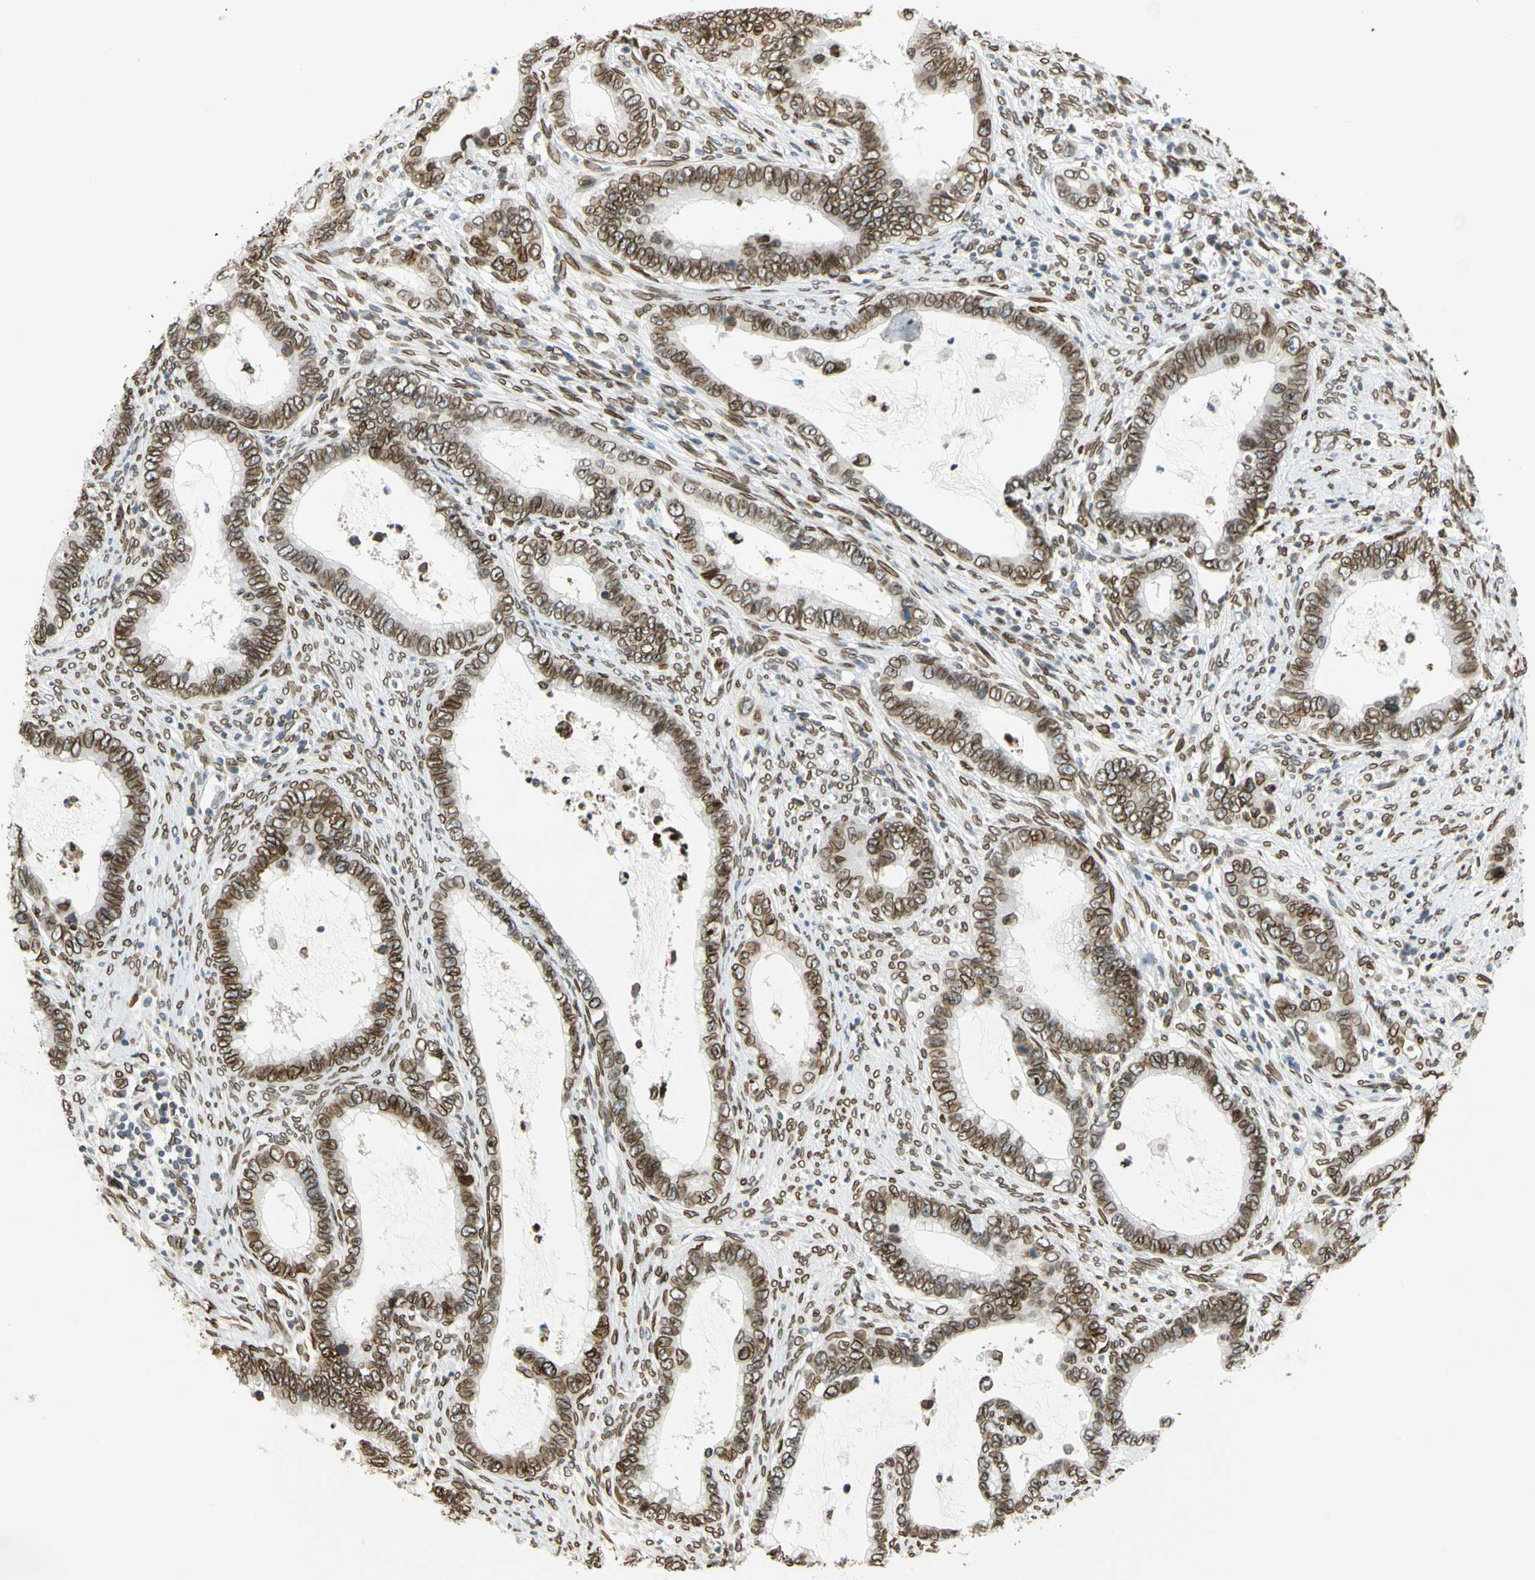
{"staining": {"intensity": "strong", "quantity": ">75%", "location": "cytoplasmic/membranous,nuclear"}, "tissue": "cervical cancer", "cell_type": "Tumor cells", "image_type": "cancer", "snomed": [{"axis": "morphology", "description": "Adenocarcinoma, NOS"}, {"axis": "topography", "description": "Cervix"}], "caption": "IHC of human cervical cancer (adenocarcinoma) demonstrates high levels of strong cytoplasmic/membranous and nuclear positivity in approximately >75% of tumor cells. (DAB (3,3'-diaminobenzidine) IHC with brightfield microscopy, high magnification).", "gene": "SUN1", "patient": {"sex": "female", "age": 44}}